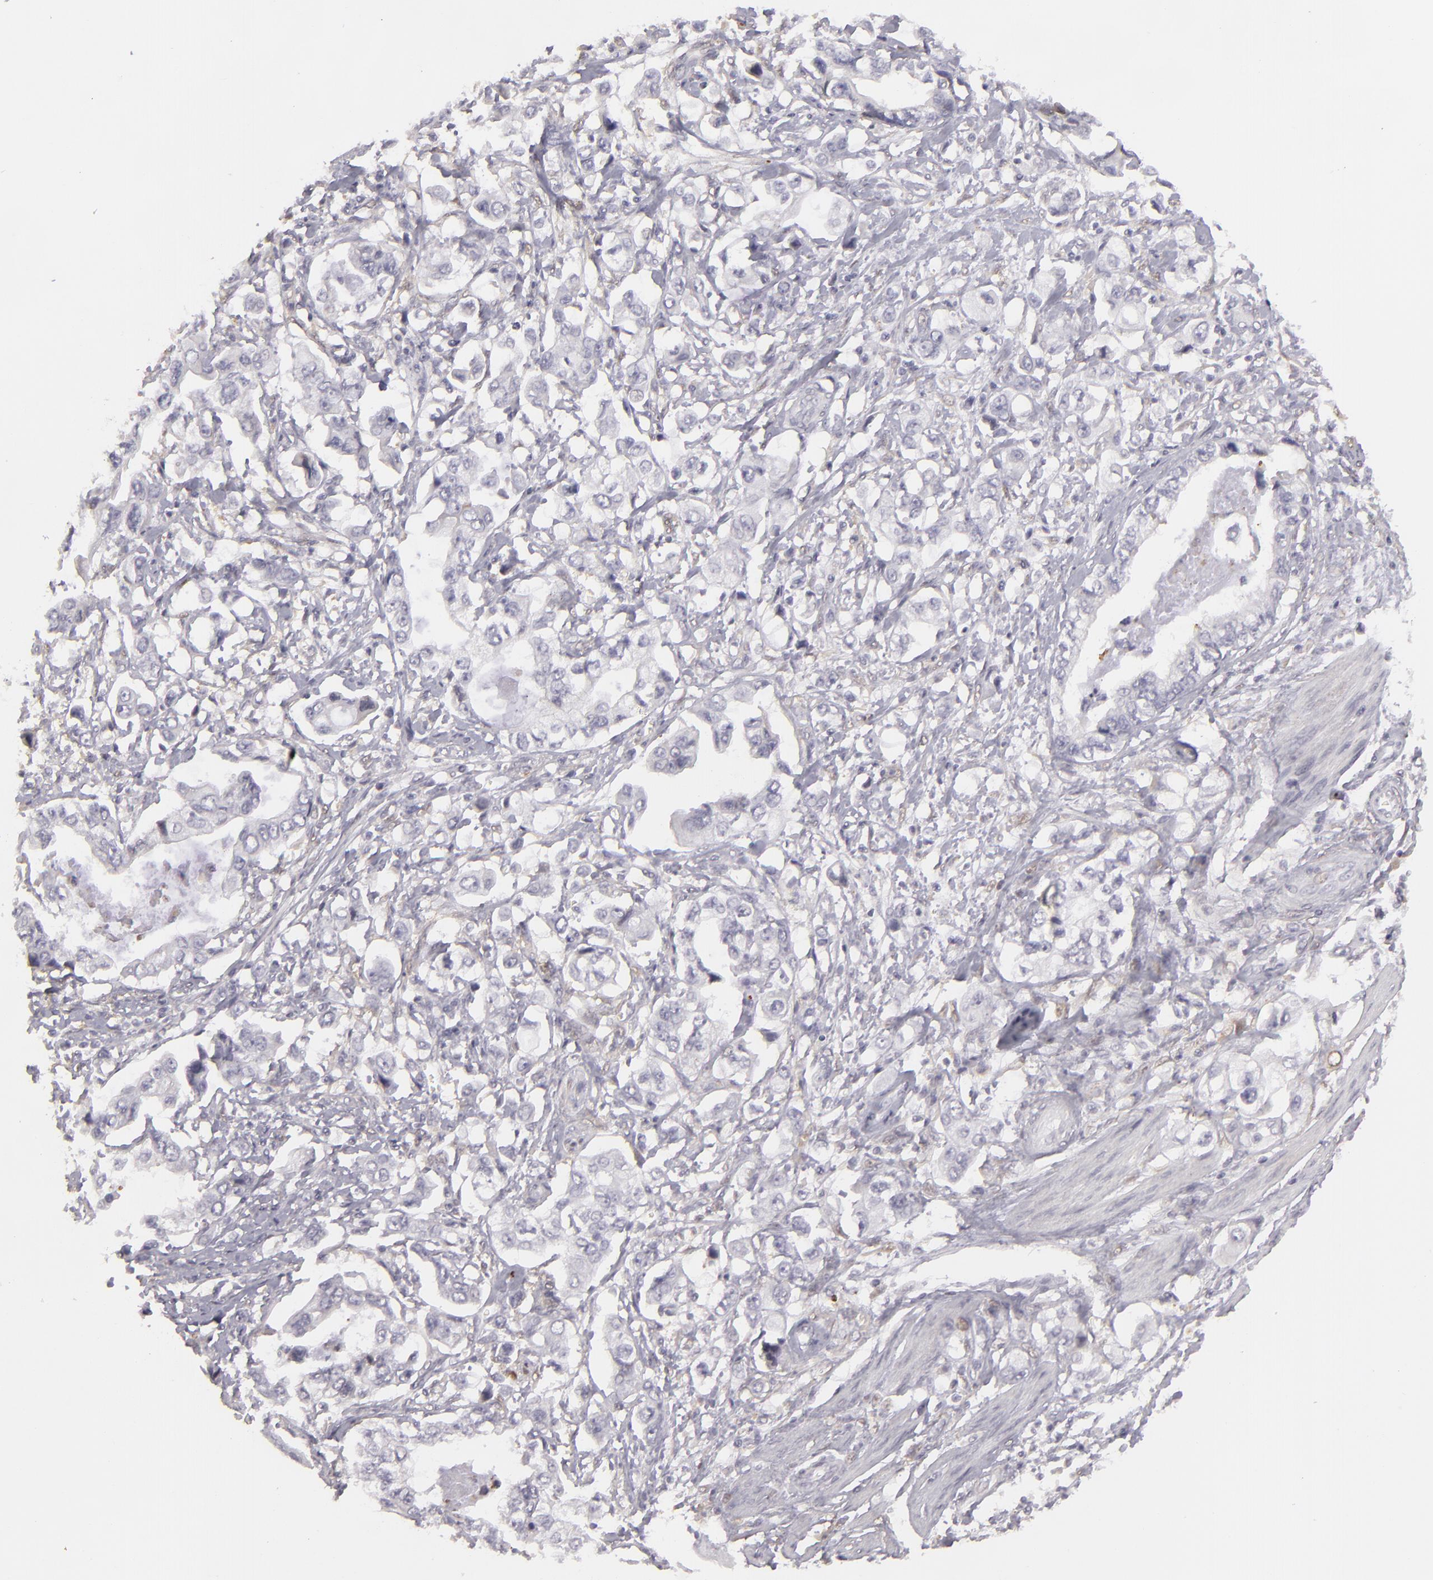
{"staining": {"intensity": "negative", "quantity": "none", "location": "none"}, "tissue": "stomach cancer", "cell_type": "Tumor cells", "image_type": "cancer", "snomed": [{"axis": "morphology", "description": "Adenocarcinoma, NOS"}, {"axis": "topography", "description": "Pancreas"}, {"axis": "topography", "description": "Stomach, upper"}], "caption": "Image shows no significant protein expression in tumor cells of stomach adenocarcinoma. Nuclei are stained in blue.", "gene": "EFS", "patient": {"sex": "male", "age": 77}}